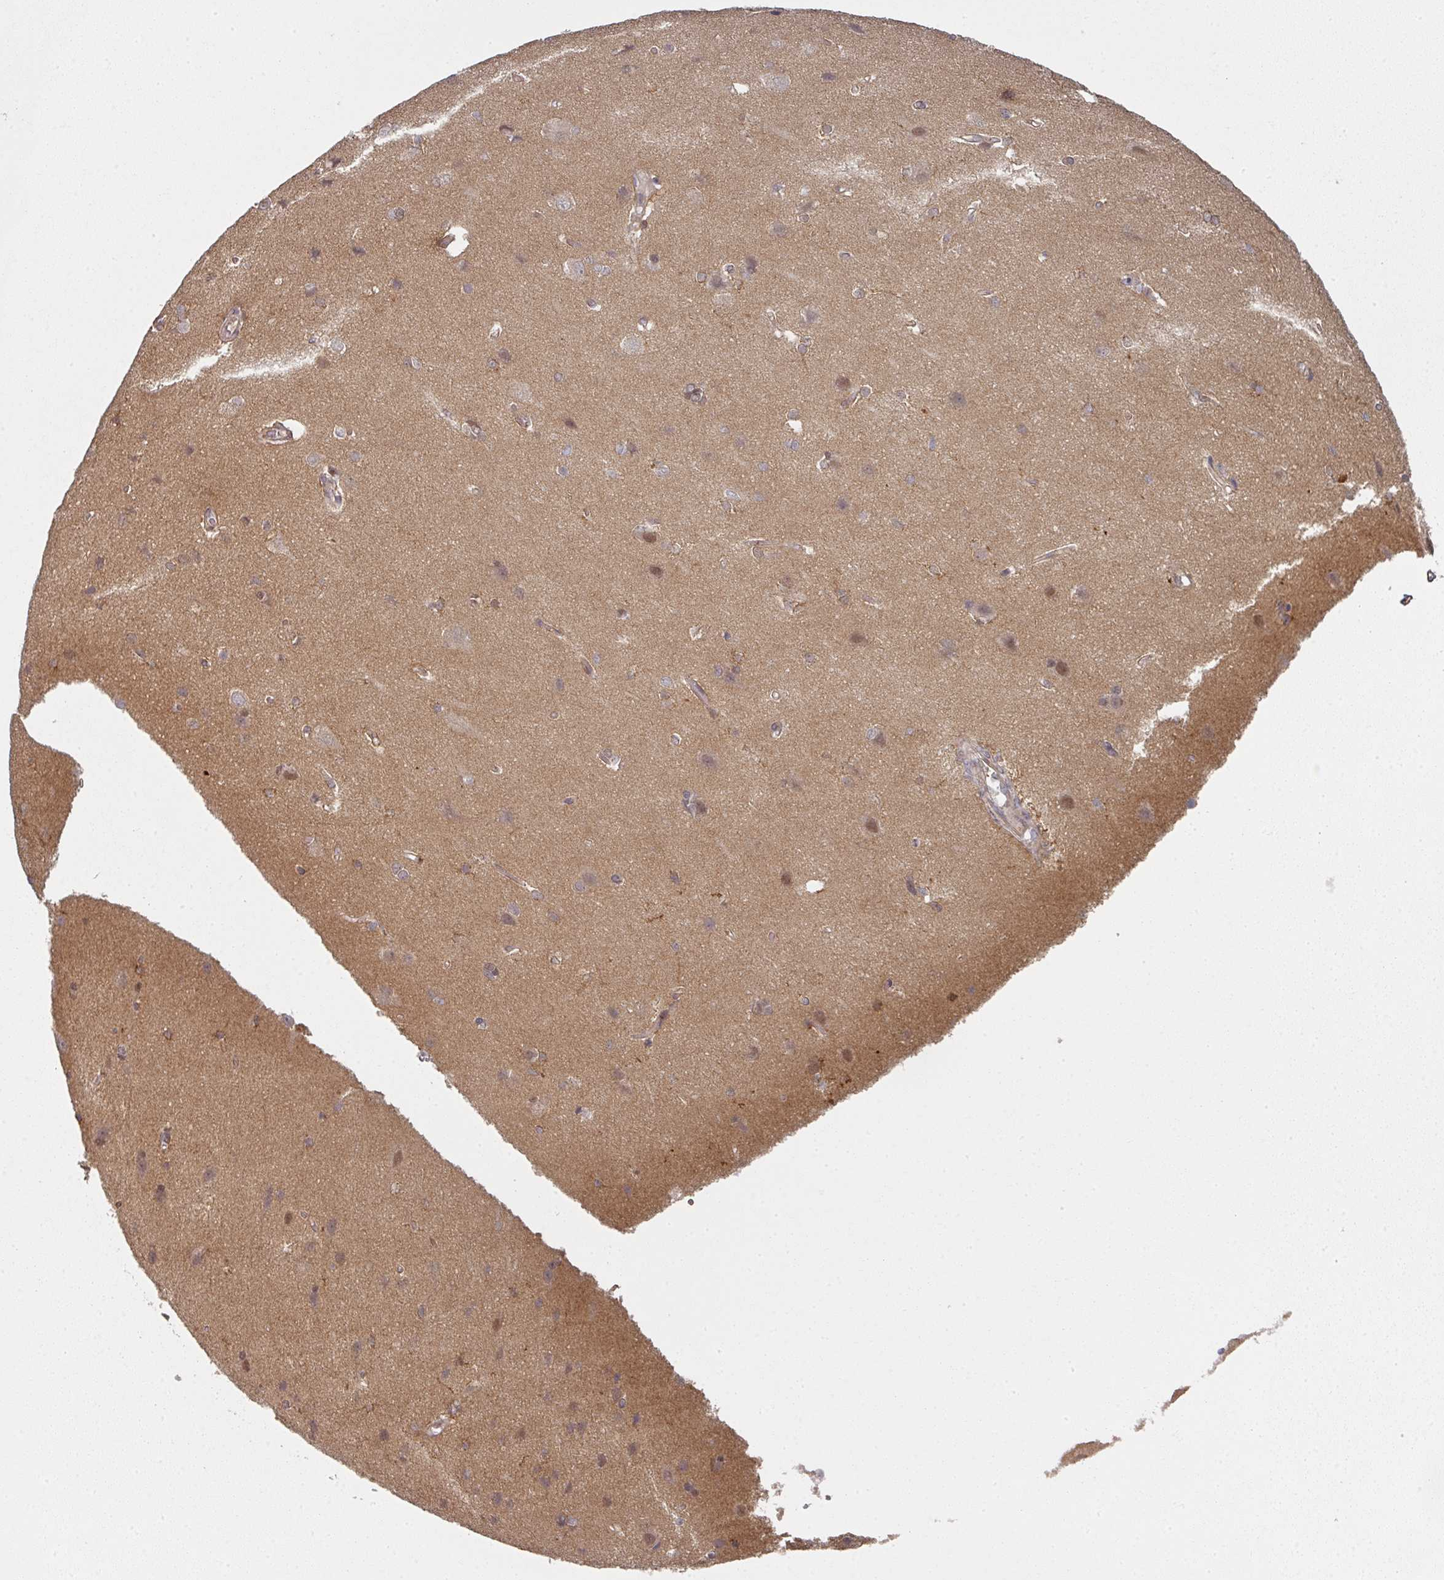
{"staining": {"intensity": "moderate", "quantity": "25%-75%", "location": "cytoplasmic/membranous"}, "tissue": "cerebral cortex", "cell_type": "Endothelial cells", "image_type": "normal", "snomed": [{"axis": "morphology", "description": "Normal tissue, NOS"}, {"axis": "topography", "description": "Cerebral cortex"}], "caption": "Cerebral cortex stained with a brown dye displays moderate cytoplasmic/membranous positive staining in approximately 25%-75% of endothelial cells.", "gene": "PSME3IP1", "patient": {"sex": "male", "age": 37}}